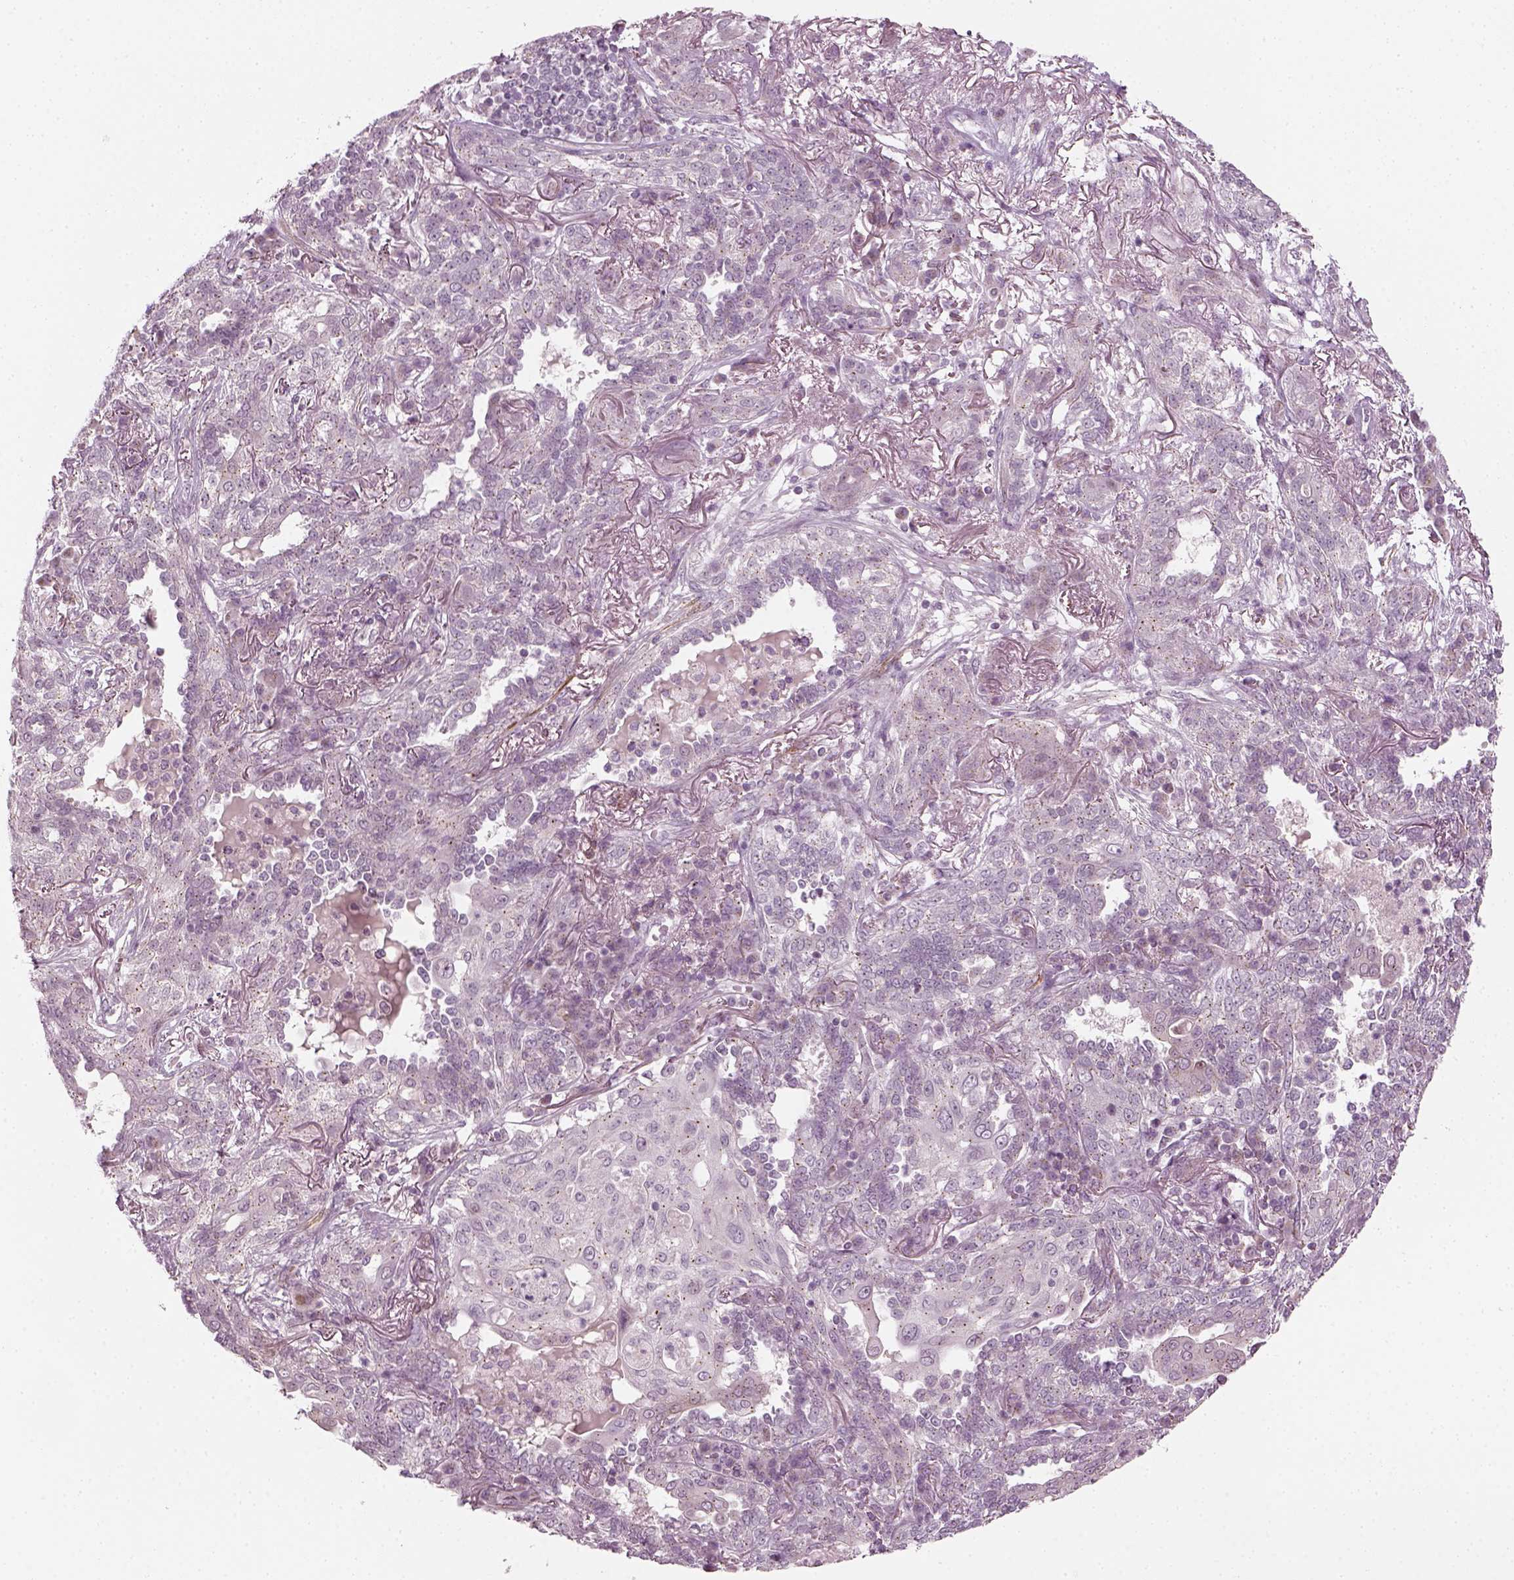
{"staining": {"intensity": "negative", "quantity": "none", "location": "none"}, "tissue": "lung cancer", "cell_type": "Tumor cells", "image_type": "cancer", "snomed": [{"axis": "morphology", "description": "Squamous cell carcinoma, NOS"}, {"axis": "topography", "description": "Lung"}], "caption": "The micrograph reveals no significant positivity in tumor cells of lung cancer. Brightfield microscopy of immunohistochemistry (IHC) stained with DAB (3,3'-diaminobenzidine) (brown) and hematoxylin (blue), captured at high magnification.", "gene": "MLIP", "patient": {"sex": "female", "age": 70}}